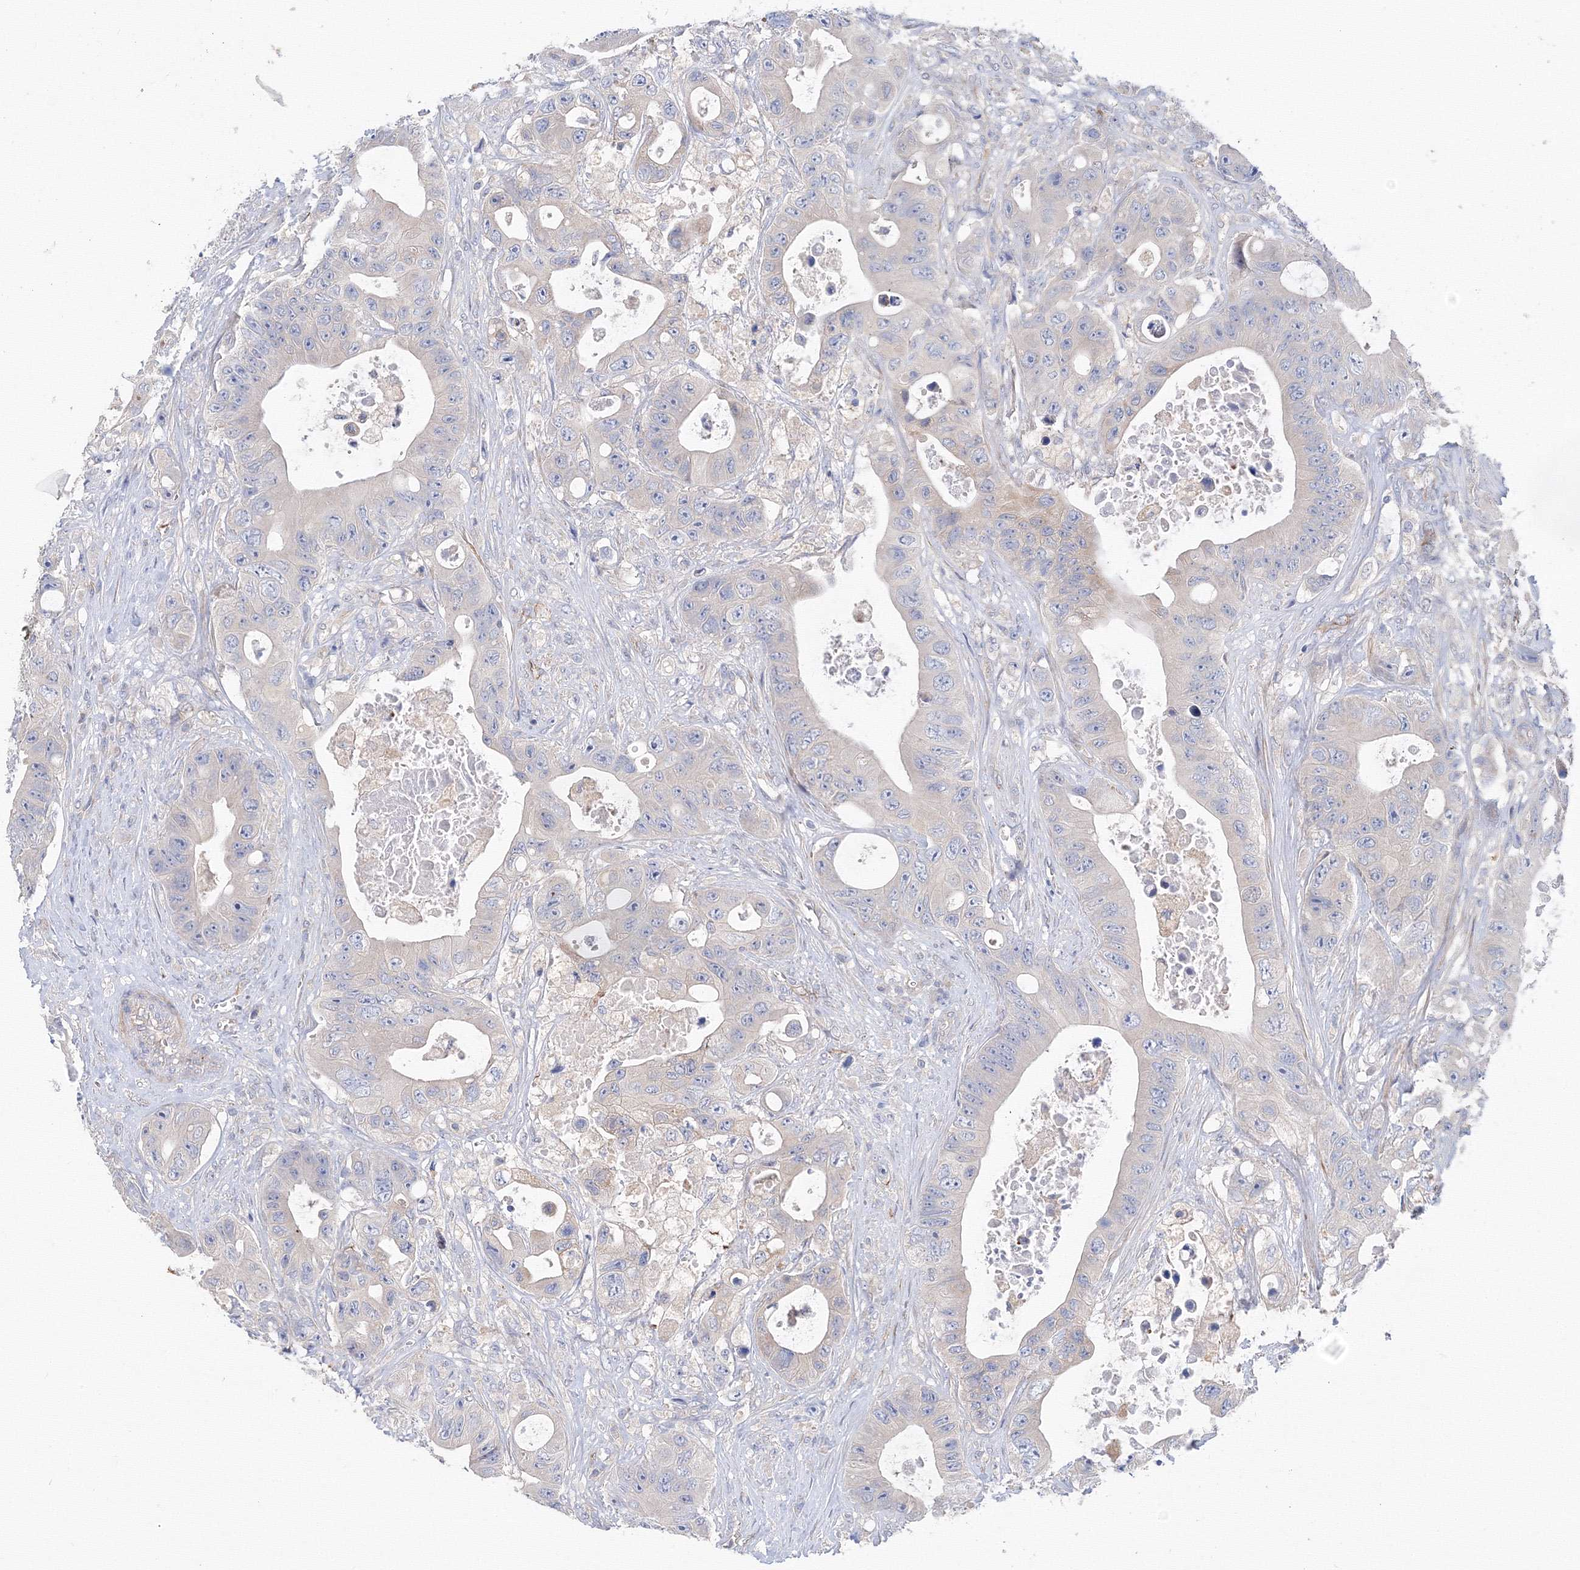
{"staining": {"intensity": "negative", "quantity": "none", "location": "none"}, "tissue": "colorectal cancer", "cell_type": "Tumor cells", "image_type": "cancer", "snomed": [{"axis": "morphology", "description": "Adenocarcinoma, NOS"}, {"axis": "topography", "description": "Colon"}], "caption": "A high-resolution micrograph shows immunohistochemistry (IHC) staining of colorectal adenocarcinoma, which shows no significant staining in tumor cells.", "gene": "DIS3L2", "patient": {"sex": "female", "age": 46}}